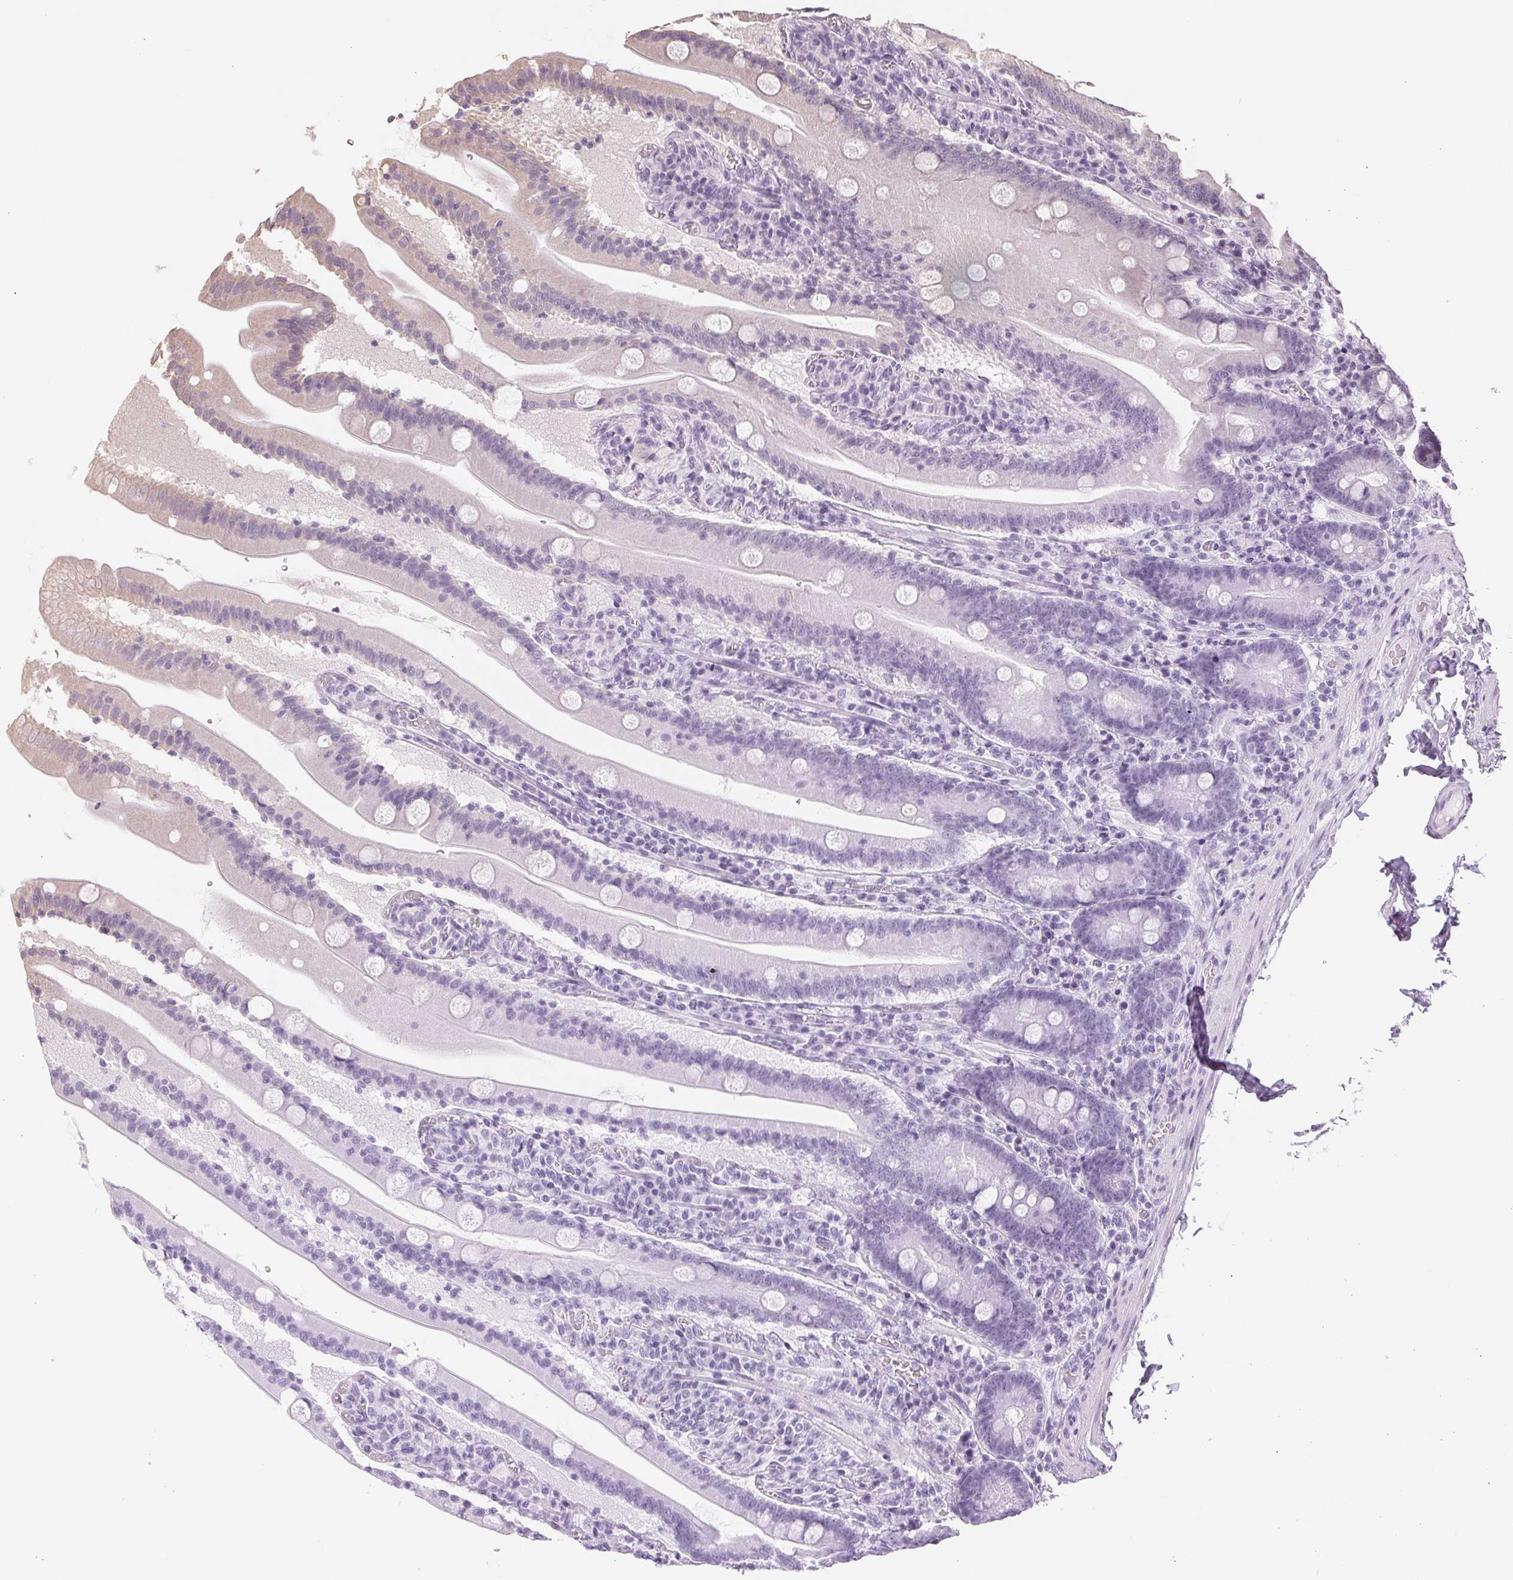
{"staining": {"intensity": "negative", "quantity": "none", "location": "none"}, "tissue": "small intestine", "cell_type": "Glandular cells", "image_type": "normal", "snomed": [{"axis": "morphology", "description": "Normal tissue, NOS"}, {"axis": "topography", "description": "Small intestine"}], "caption": "Histopathology image shows no significant protein positivity in glandular cells of benign small intestine.", "gene": "COX14", "patient": {"sex": "male", "age": 37}}